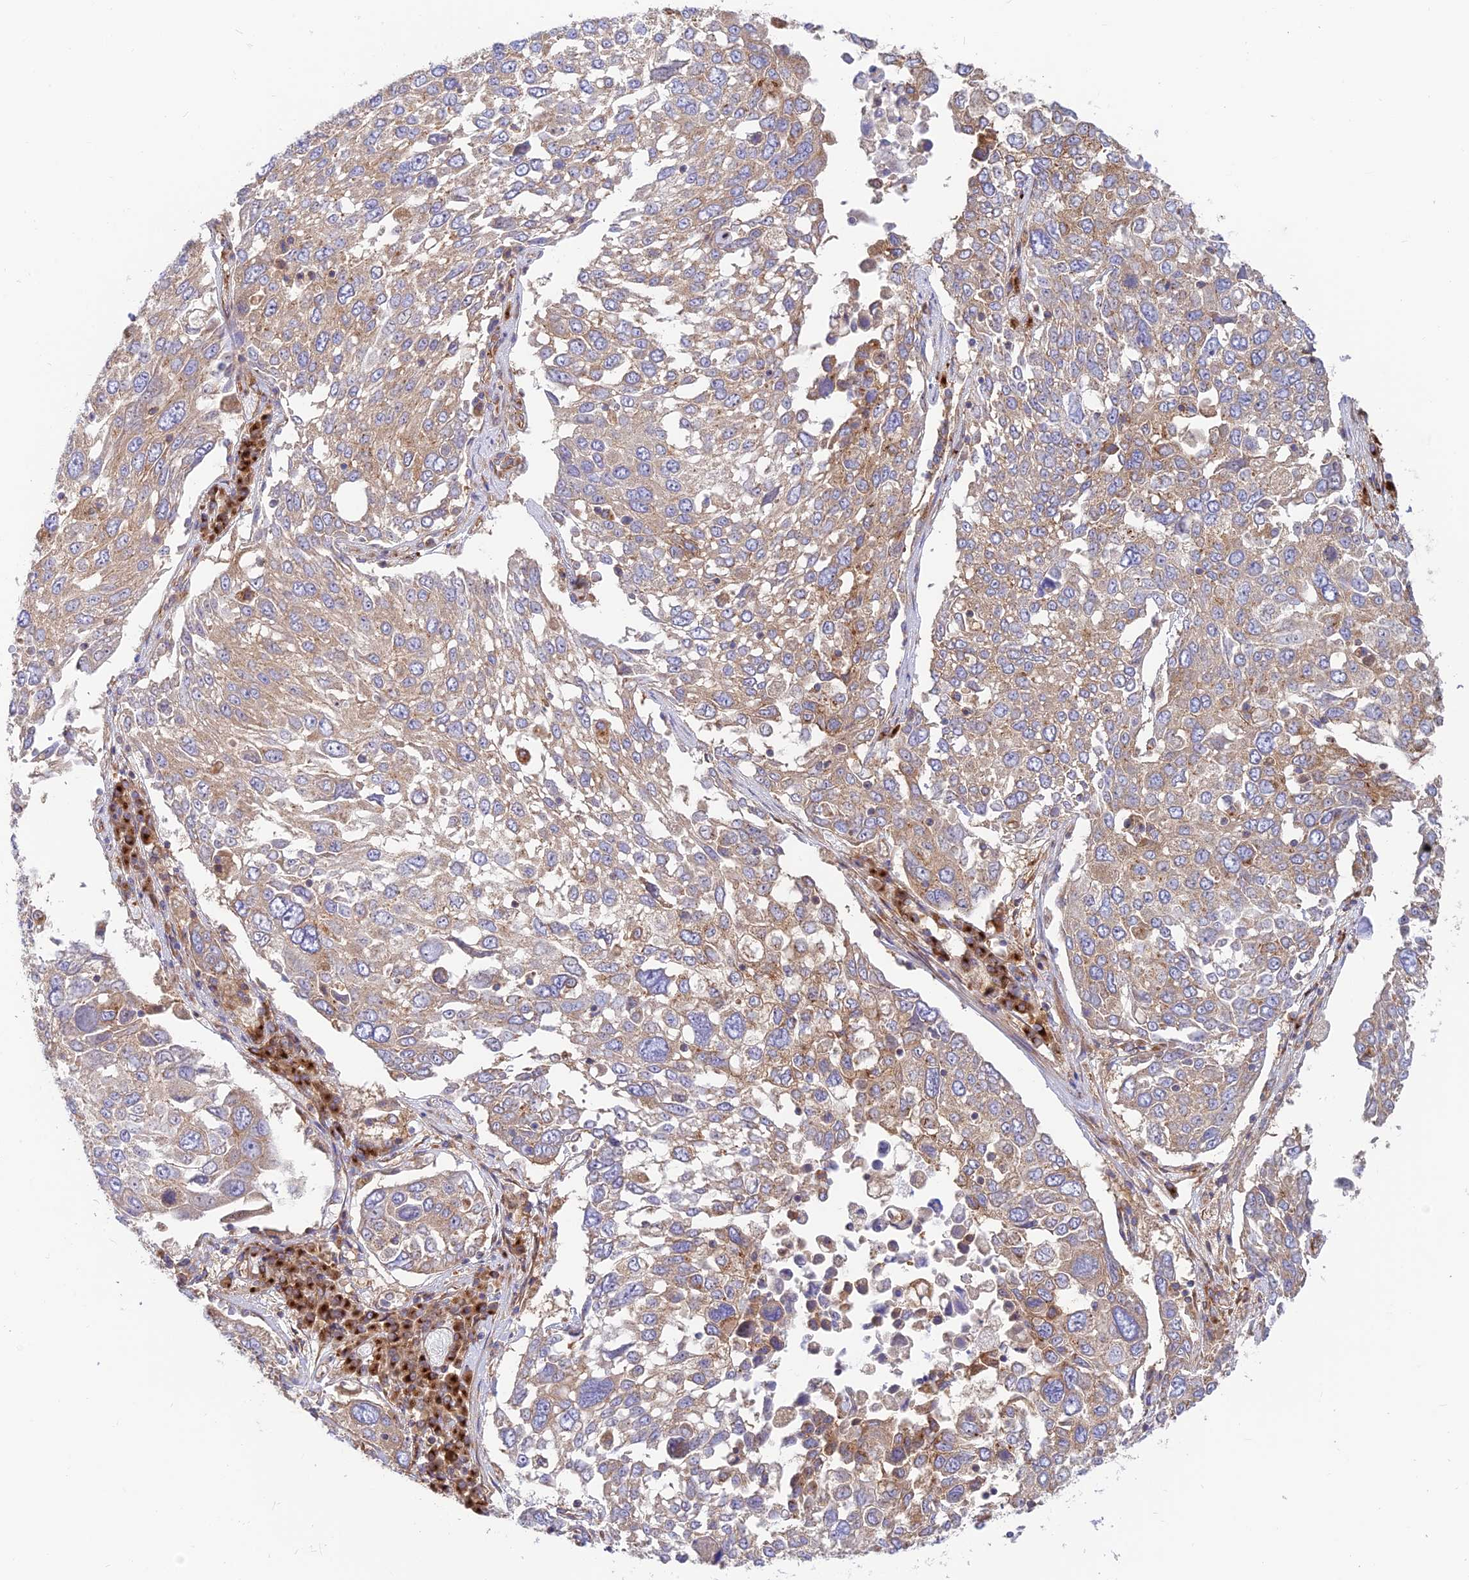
{"staining": {"intensity": "weak", "quantity": ">75%", "location": "cytoplasmic/membranous"}, "tissue": "lung cancer", "cell_type": "Tumor cells", "image_type": "cancer", "snomed": [{"axis": "morphology", "description": "Squamous cell carcinoma, NOS"}, {"axis": "topography", "description": "Lung"}], "caption": "Weak cytoplasmic/membranous expression for a protein is appreciated in approximately >75% of tumor cells of lung squamous cell carcinoma using immunohistochemistry.", "gene": "GOLGA3", "patient": {"sex": "male", "age": 65}}